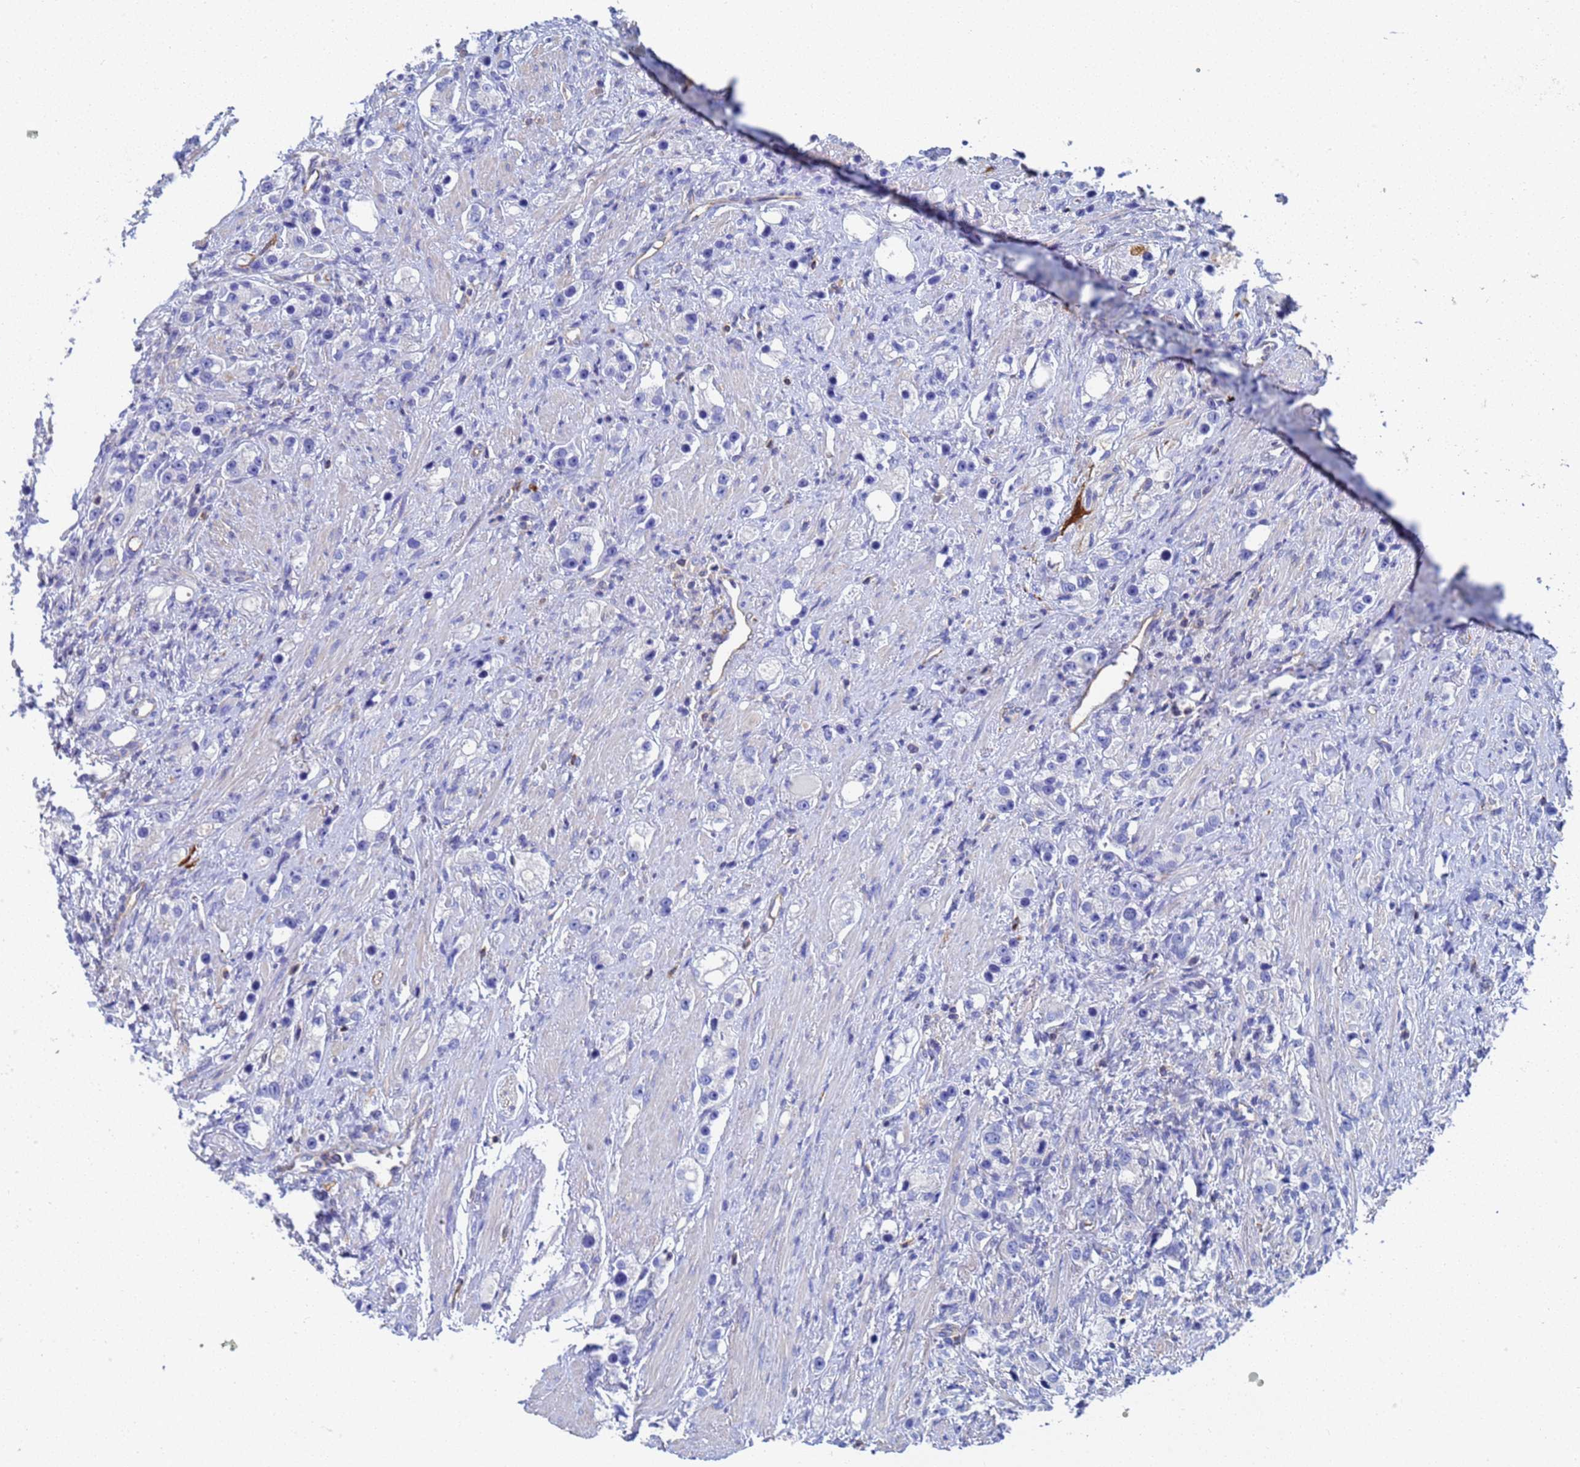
{"staining": {"intensity": "negative", "quantity": "none", "location": "none"}, "tissue": "prostate cancer", "cell_type": "Tumor cells", "image_type": "cancer", "snomed": [{"axis": "morphology", "description": "Adenocarcinoma, High grade"}, {"axis": "topography", "description": "Prostate"}], "caption": "Prostate cancer was stained to show a protein in brown. There is no significant positivity in tumor cells.", "gene": "GCHFR", "patient": {"sex": "male", "age": 63}}